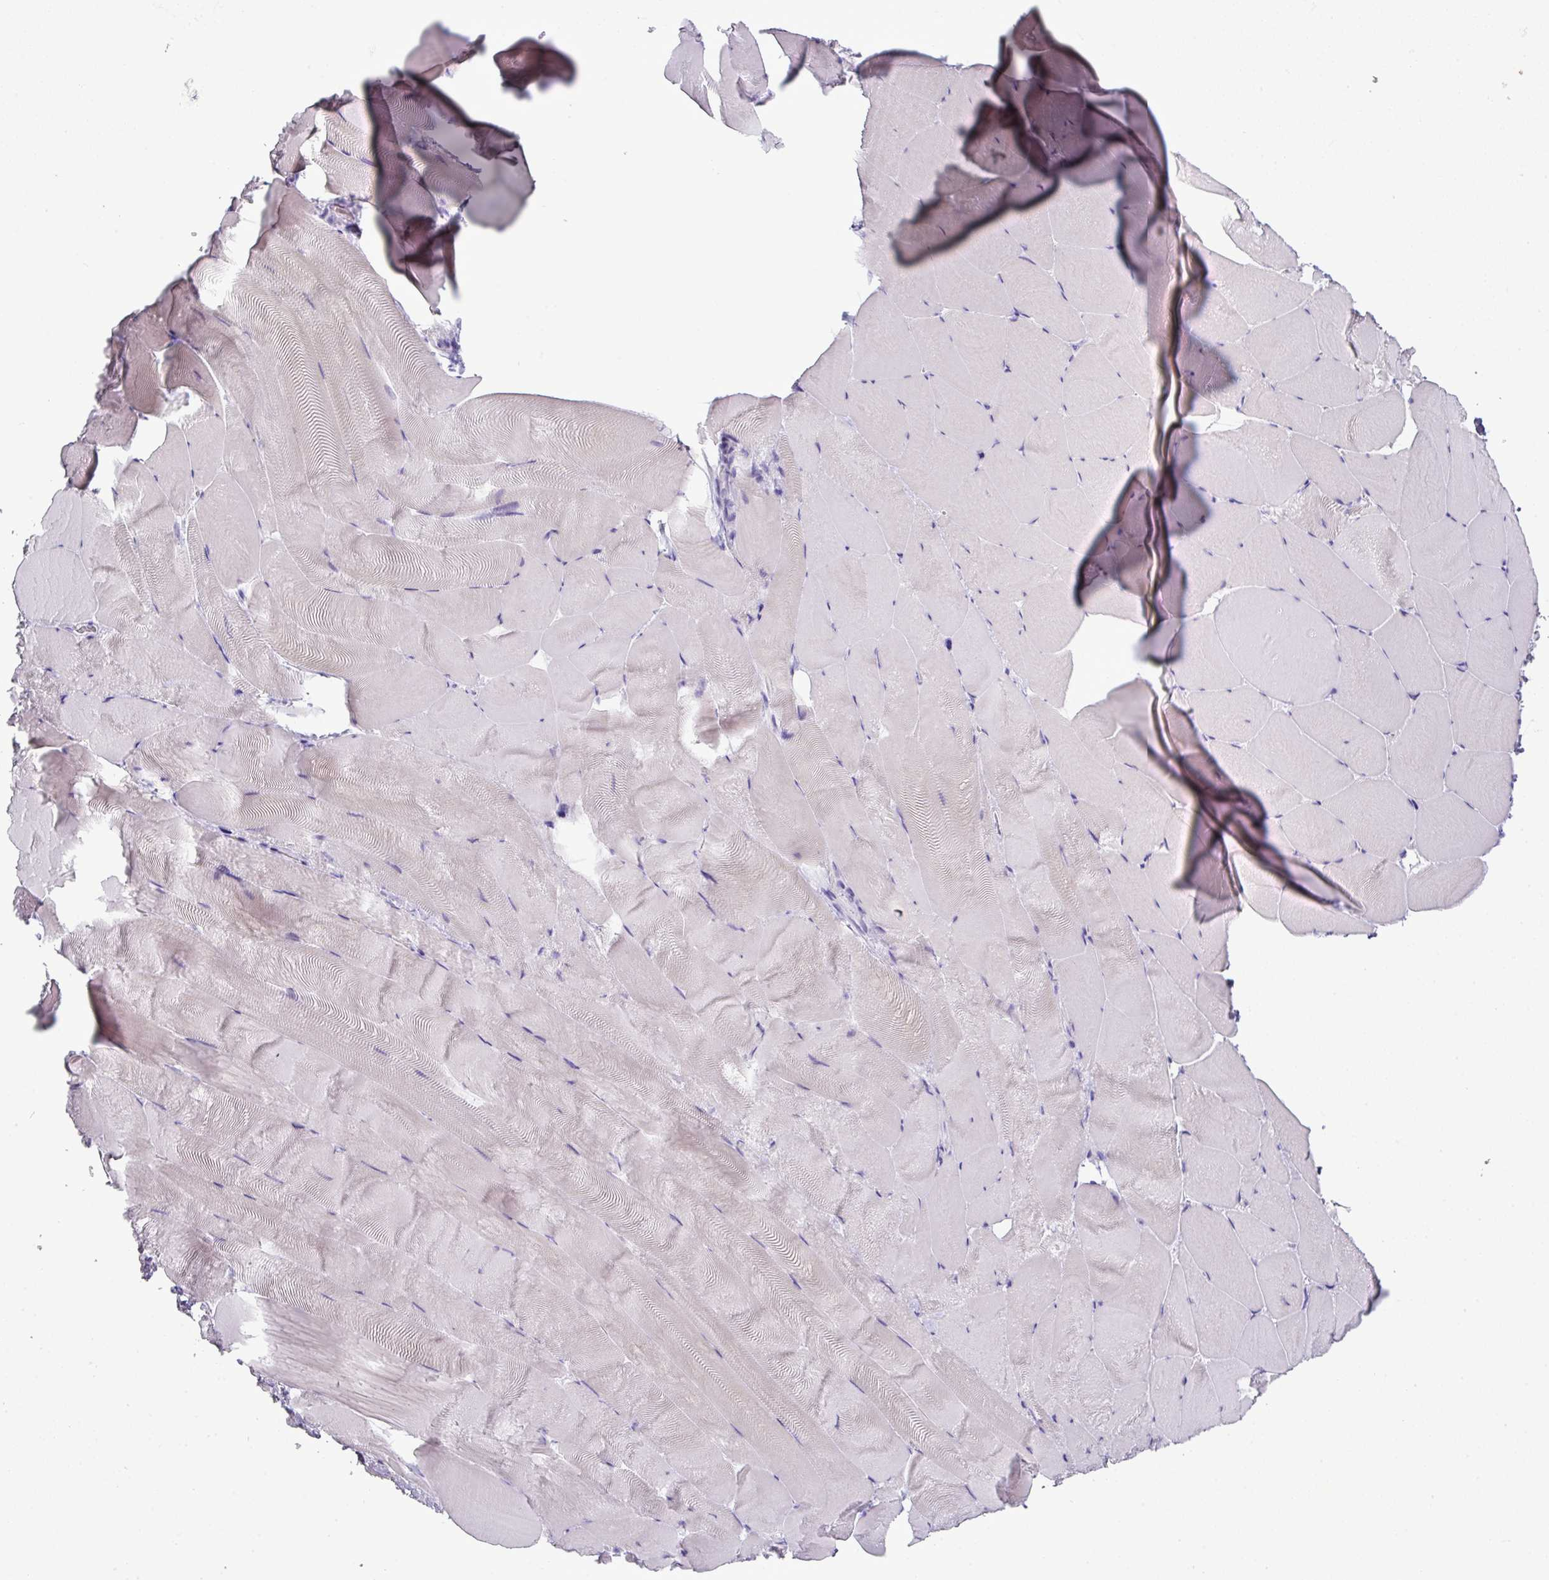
{"staining": {"intensity": "negative", "quantity": "none", "location": "none"}, "tissue": "skeletal muscle", "cell_type": "Myocytes", "image_type": "normal", "snomed": [{"axis": "morphology", "description": "Normal tissue, NOS"}, {"axis": "topography", "description": "Skeletal muscle"}], "caption": "Myocytes are negative for brown protein staining in normal skeletal muscle. The staining was performed using DAB to visualize the protein expression in brown, while the nuclei were stained in blue with hematoxylin (Magnification: 20x).", "gene": "GSTA1", "patient": {"sex": "female", "age": 64}}